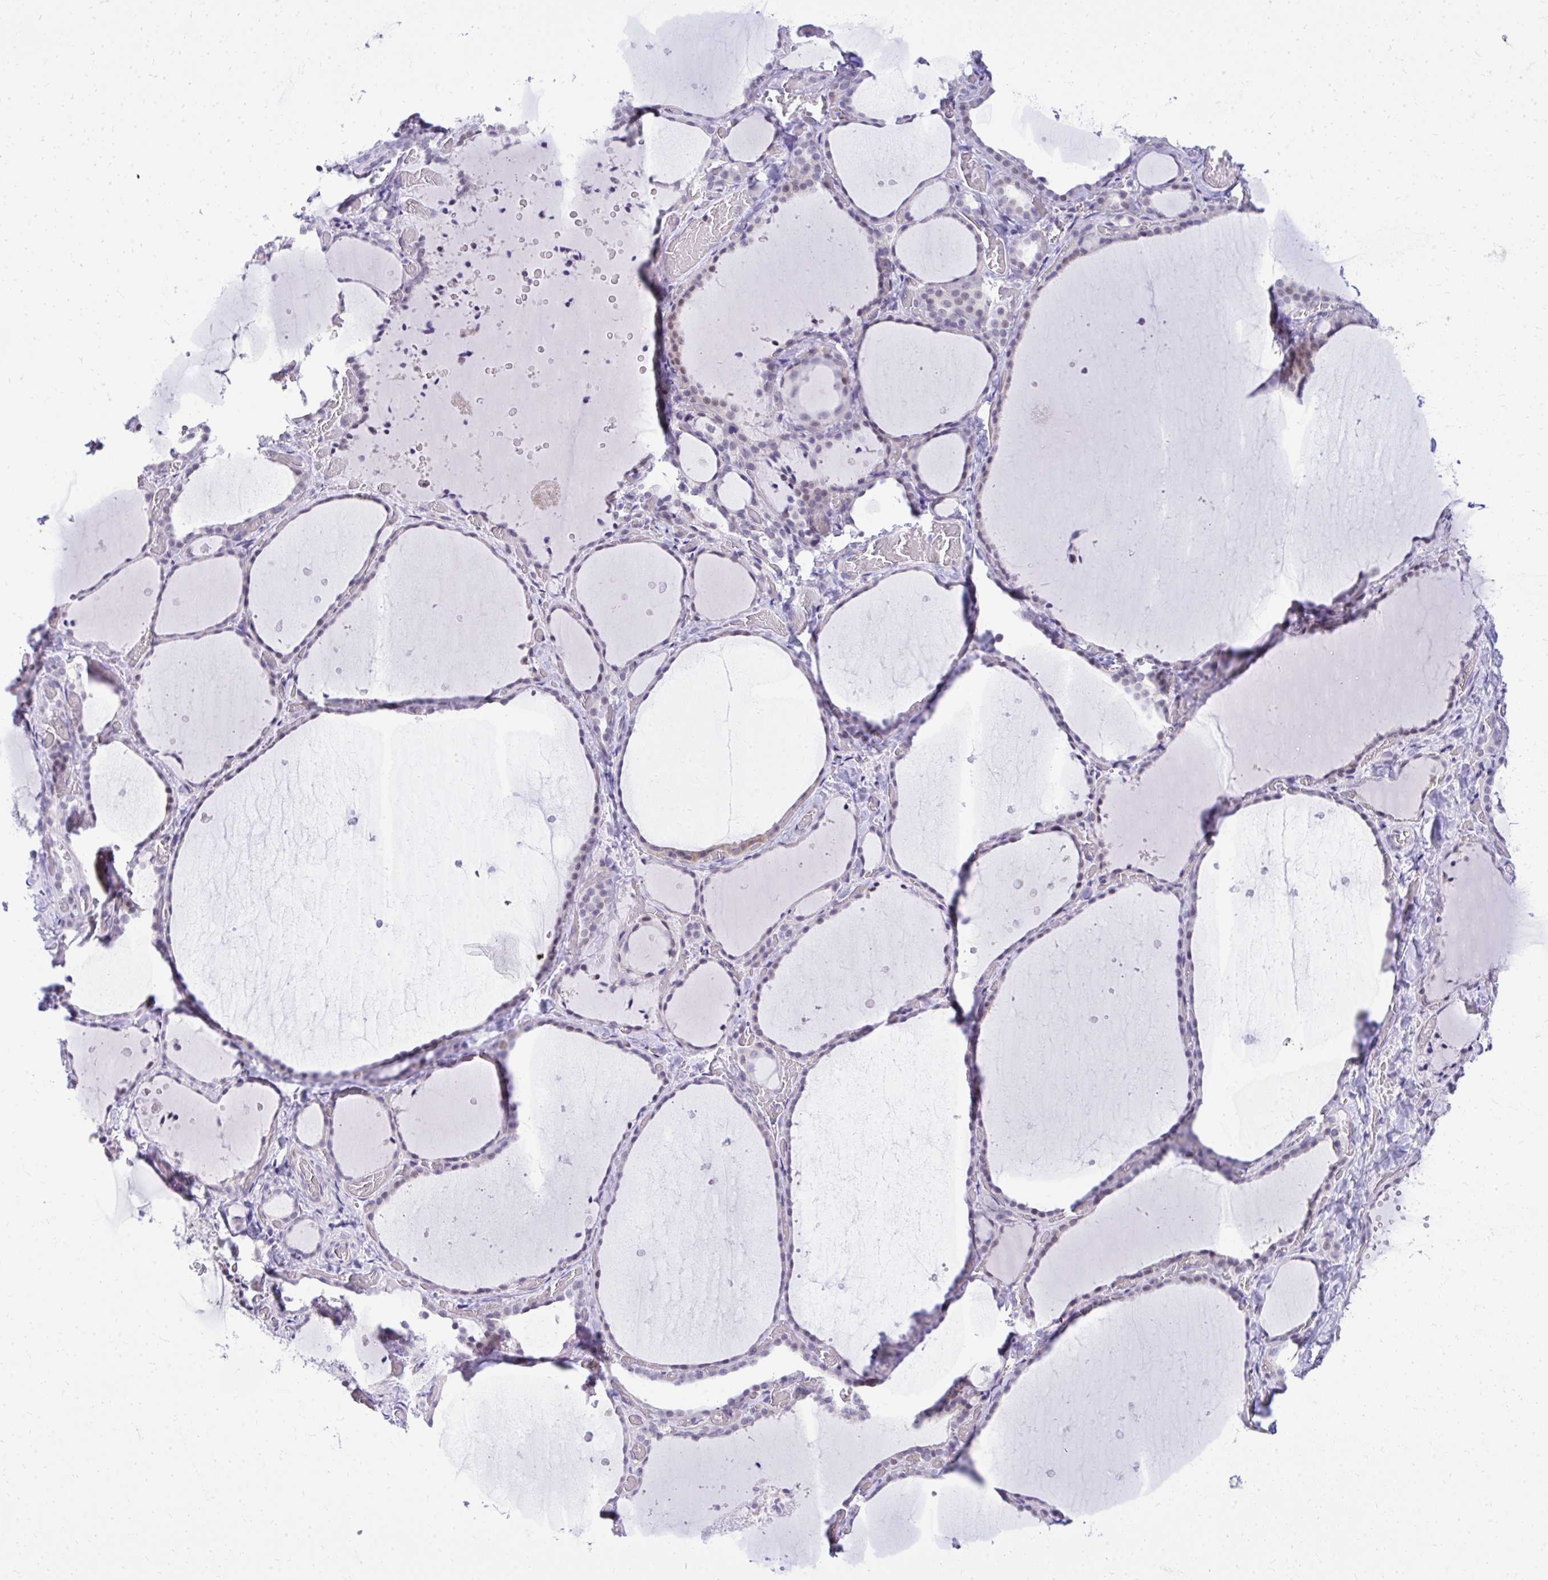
{"staining": {"intensity": "negative", "quantity": "none", "location": "none"}, "tissue": "thyroid gland", "cell_type": "Glandular cells", "image_type": "normal", "snomed": [{"axis": "morphology", "description": "Normal tissue, NOS"}, {"axis": "topography", "description": "Thyroid gland"}], "caption": "Human thyroid gland stained for a protein using IHC shows no staining in glandular cells.", "gene": "EID3", "patient": {"sex": "female", "age": 36}}